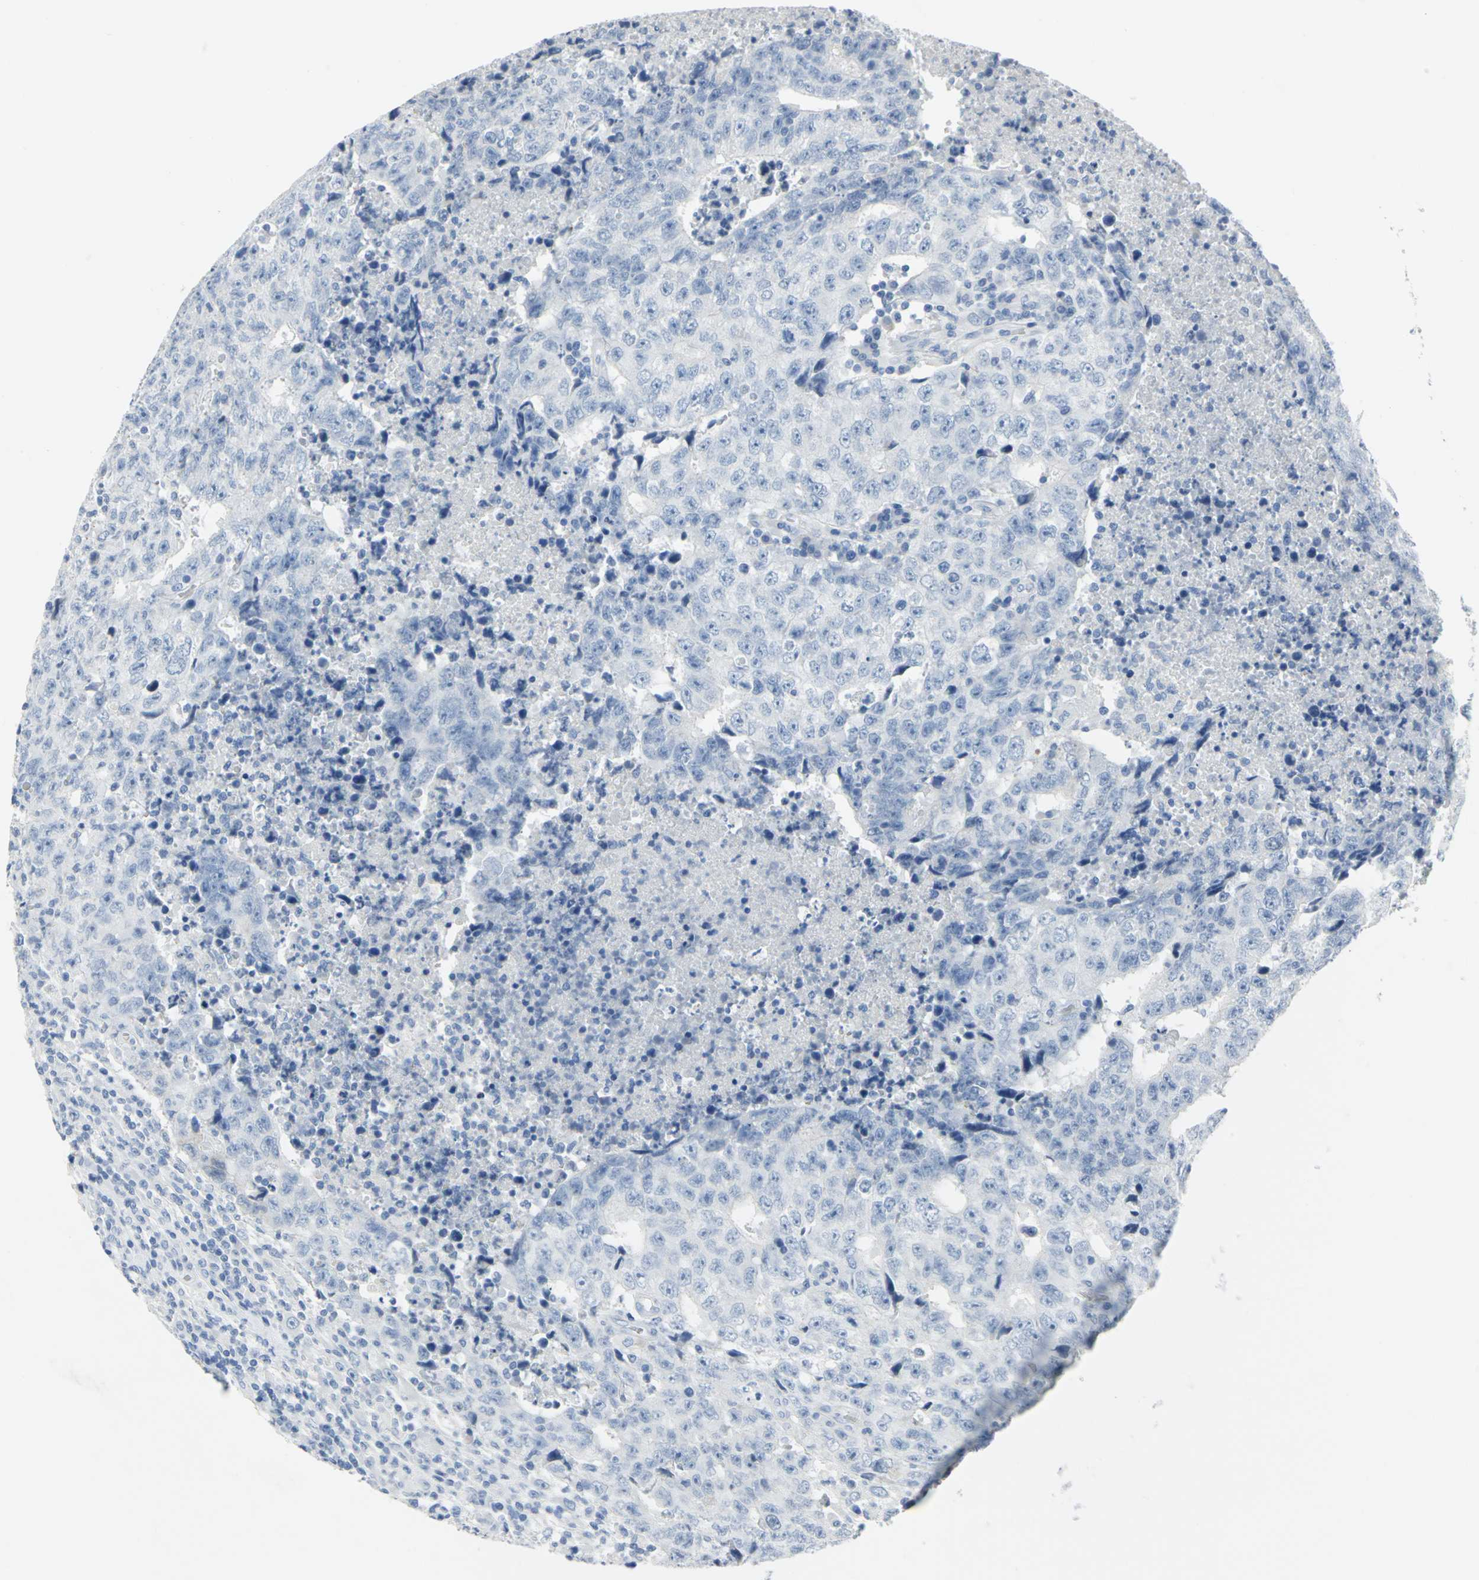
{"staining": {"intensity": "negative", "quantity": "none", "location": "none"}, "tissue": "testis cancer", "cell_type": "Tumor cells", "image_type": "cancer", "snomed": [{"axis": "morphology", "description": "Necrosis, NOS"}, {"axis": "morphology", "description": "Carcinoma, Embryonal, NOS"}, {"axis": "topography", "description": "Testis"}], "caption": "Immunohistochemical staining of testis cancer (embryonal carcinoma) demonstrates no significant staining in tumor cells.", "gene": "SFN", "patient": {"sex": "male", "age": 19}}